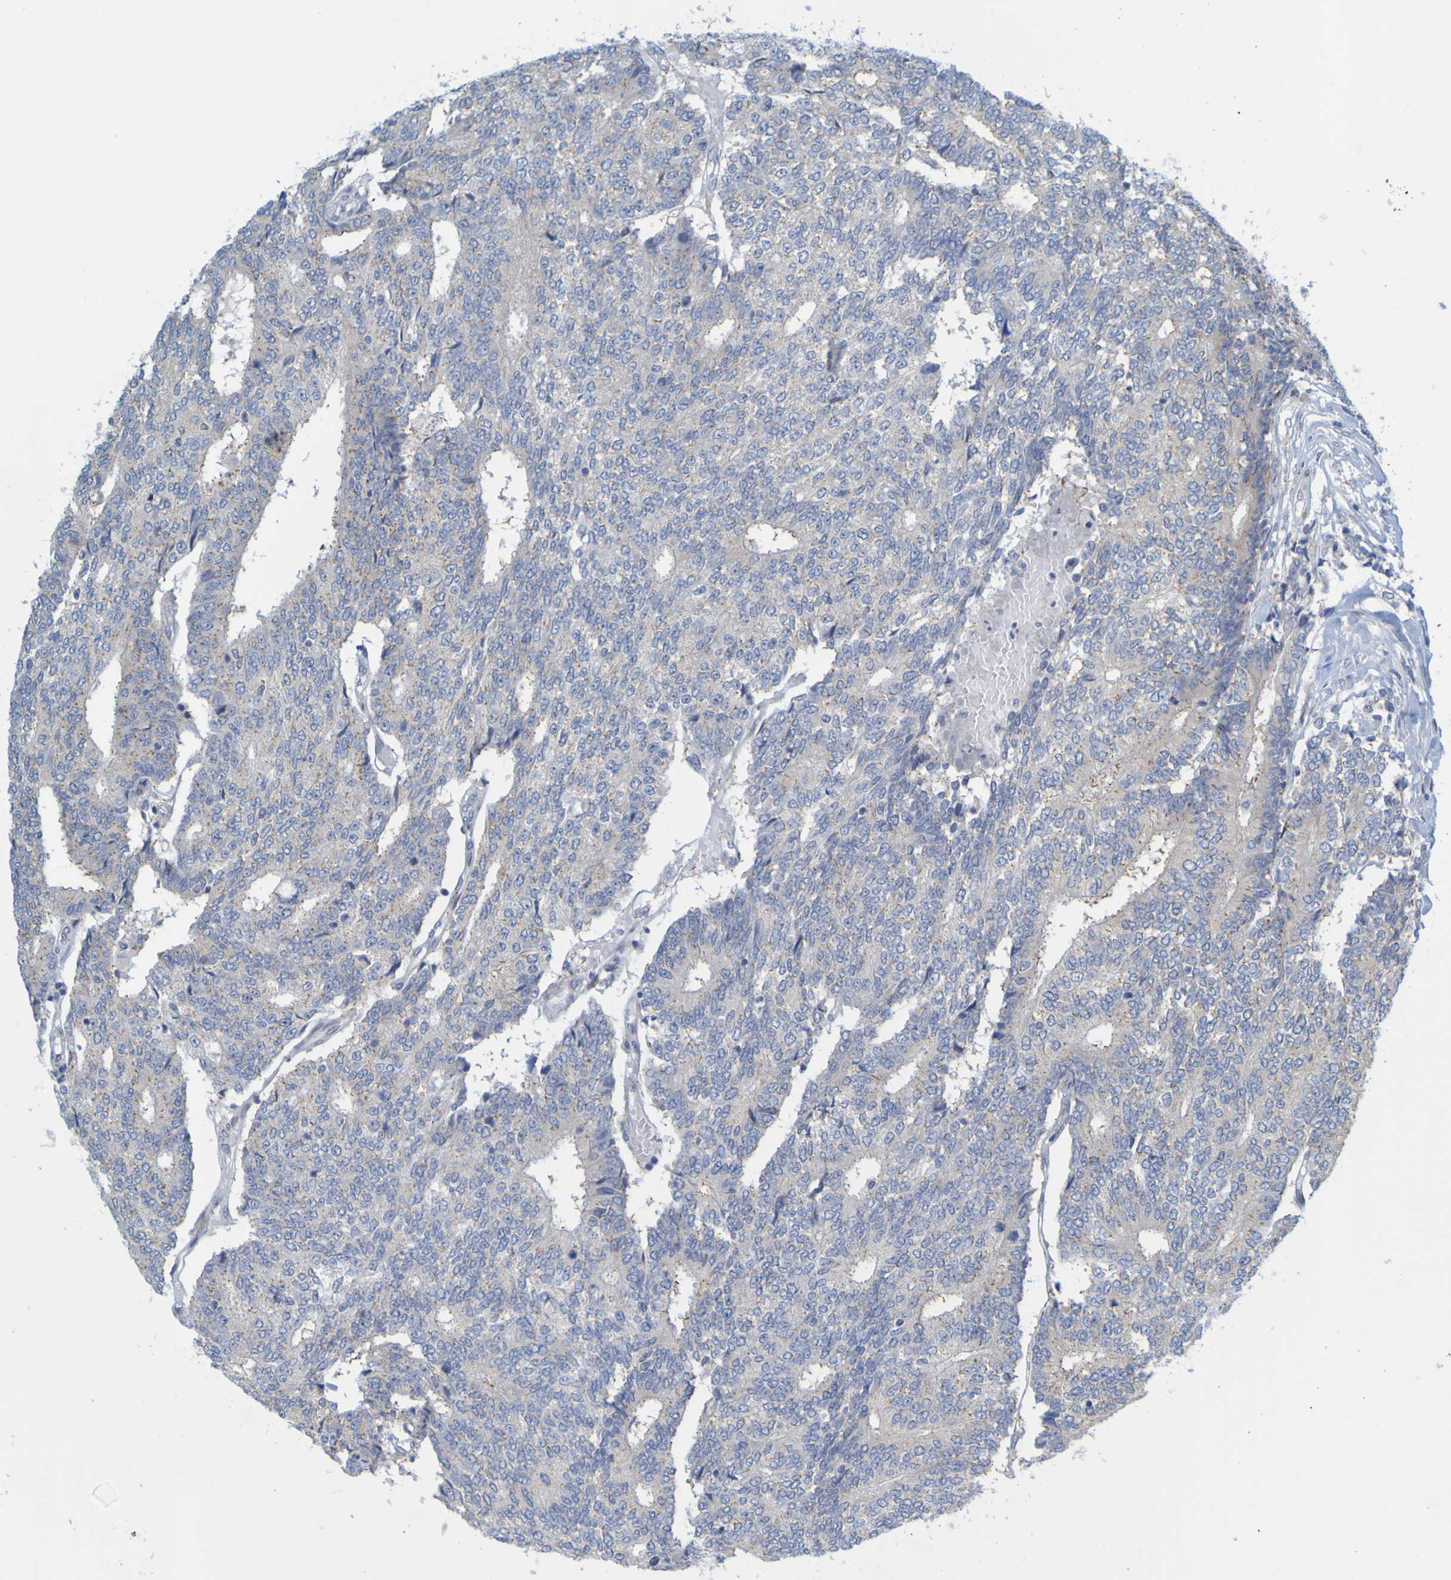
{"staining": {"intensity": "moderate", "quantity": "25%-75%", "location": "cytoplasmic/membranous"}, "tissue": "prostate cancer", "cell_type": "Tumor cells", "image_type": "cancer", "snomed": [{"axis": "morphology", "description": "Normal tissue, NOS"}, {"axis": "morphology", "description": "Adenocarcinoma, High grade"}, {"axis": "topography", "description": "Prostate"}, {"axis": "topography", "description": "Seminal veicle"}], "caption": "Tumor cells display moderate cytoplasmic/membranous positivity in about 25%-75% of cells in high-grade adenocarcinoma (prostate).", "gene": "MAG", "patient": {"sex": "male", "age": 55}}